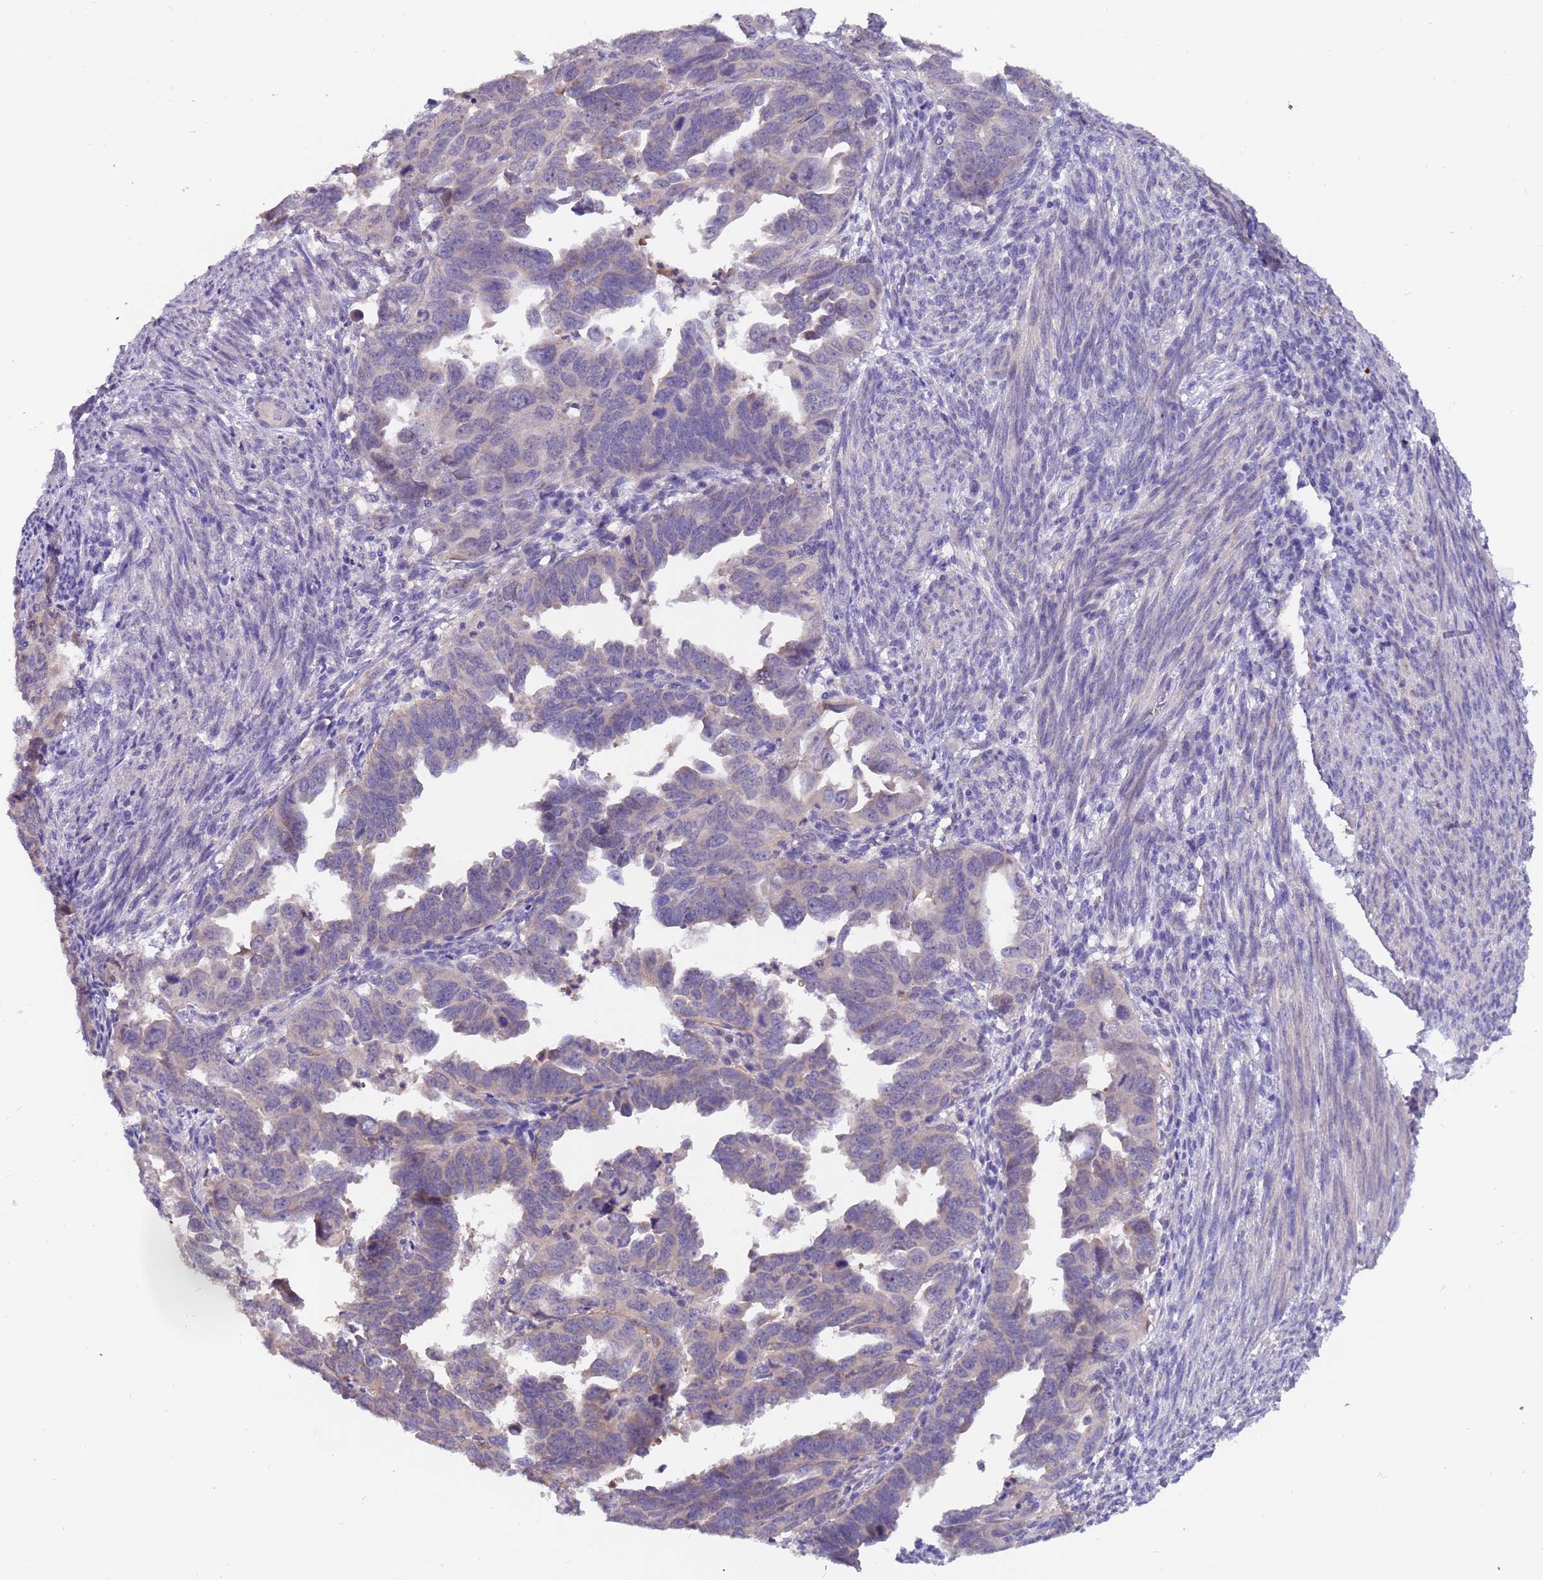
{"staining": {"intensity": "negative", "quantity": "none", "location": "none"}, "tissue": "endometrial cancer", "cell_type": "Tumor cells", "image_type": "cancer", "snomed": [{"axis": "morphology", "description": "Adenocarcinoma, NOS"}, {"axis": "topography", "description": "Endometrium"}], "caption": "Immunohistochemistry image of neoplastic tissue: endometrial cancer stained with DAB (3,3'-diaminobenzidine) reveals no significant protein positivity in tumor cells. (Brightfield microscopy of DAB (3,3'-diaminobenzidine) immunohistochemistry (IHC) at high magnification).", "gene": "ZNF746", "patient": {"sex": "female", "age": 65}}